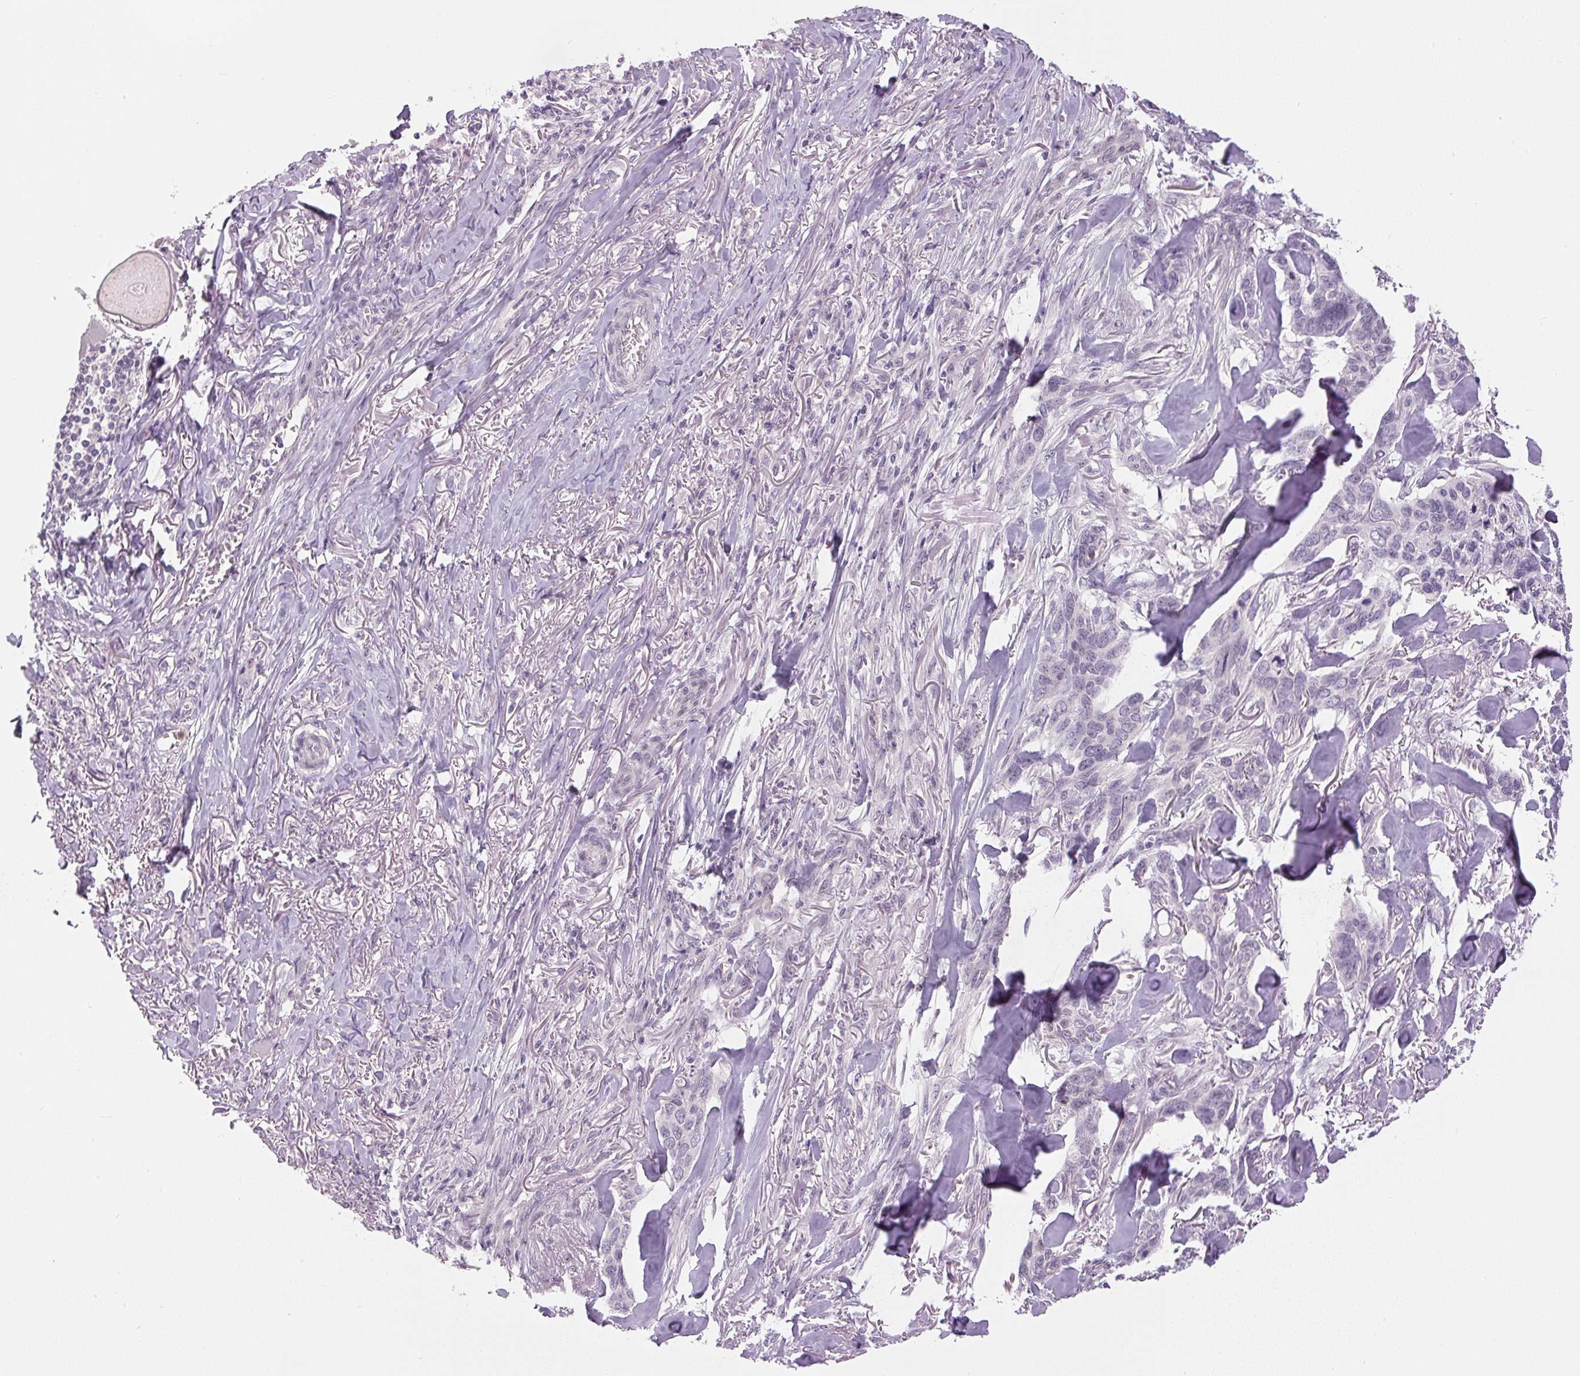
{"staining": {"intensity": "negative", "quantity": "none", "location": "none"}, "tissue": "skin cancer", "cell_type": "Tumor cells", "image_type": "cancer", "snomed": [{"axis": "morphology", "description": "Basal cell carcinoma"}, {"axis": "topography", "description": "Skin"}], "caption": "Skin cancer was stained to show a protein in brown. There is no significant staining in tumor cells.", "gene": "SGF29", "patient": {"sex": "male", "age": 86}}